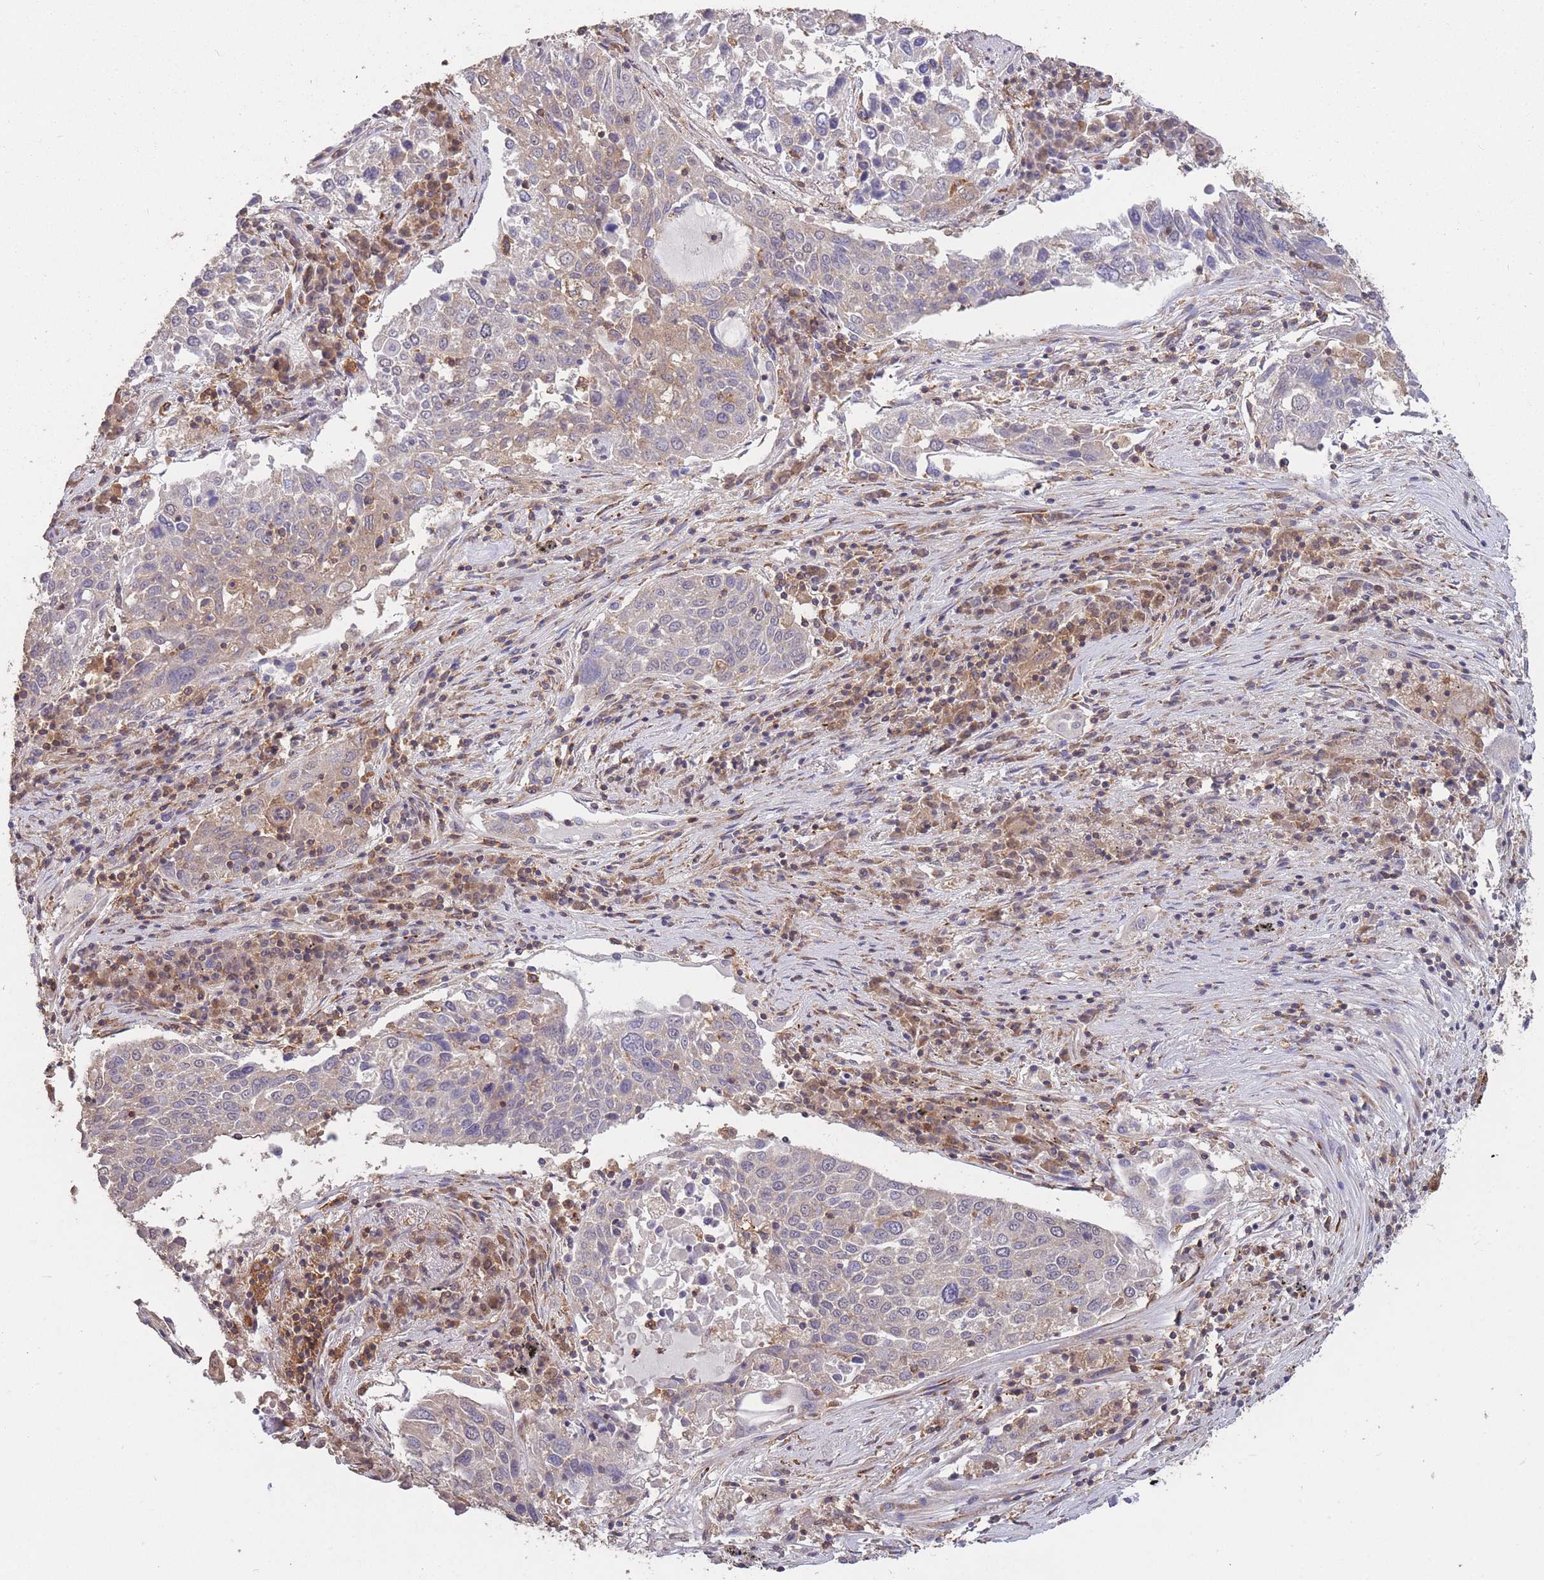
{"staining": {"intensity": "weak", "quantity": "<25%", "location": "cytoplasmic/membranous"}, "tissue": "lung cancer", "cell_type": "Tumor cells", "image_type": "cancer", "snomed": [{"axis": "morphology", "description": "Squamous cell carcinoma, NOS"}, {"axis": "topography", "description": "Lung"}], "caption": "DAB immunohistochemical staining of squamous cell carcinoma (lung) demonstrates no significant staining in tumor cells.", "gene": "GMIP", "patient": {"sex": "male", "age": 65}}